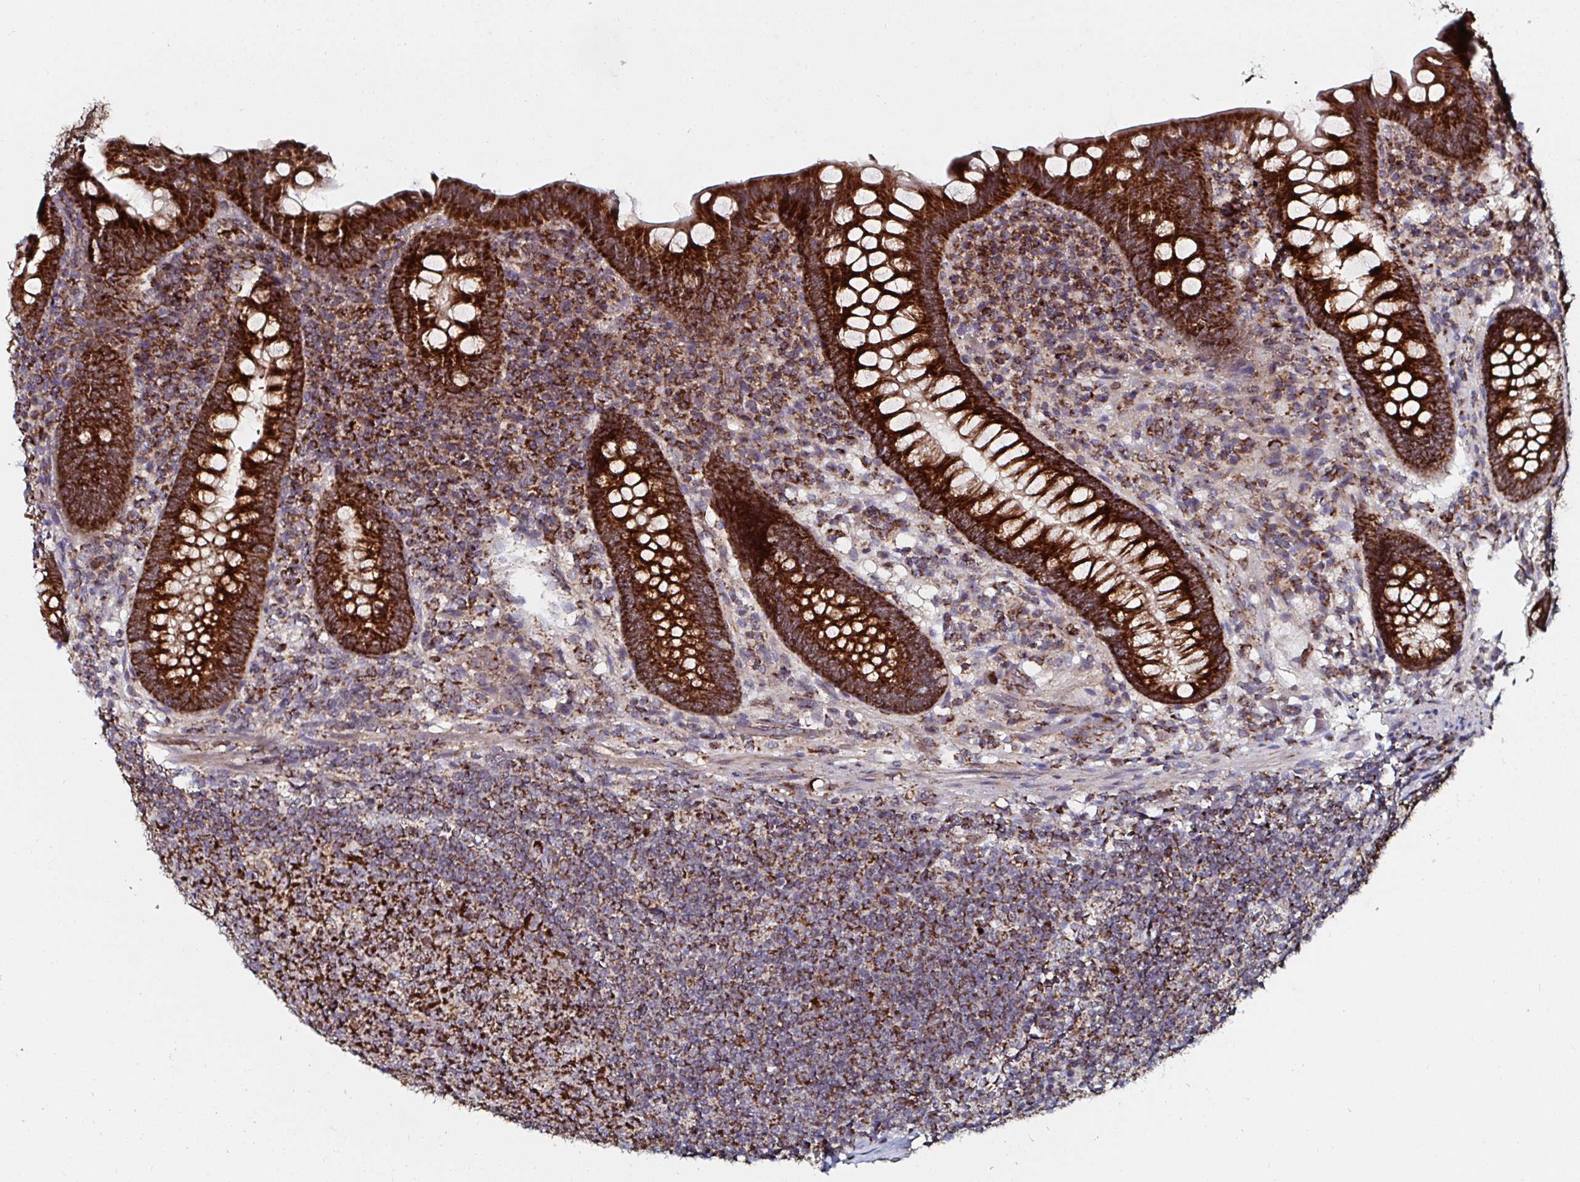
{"staining": {"intensity": "strong", "quantity": ">75%", "location": "cytoplasmic/membranous"}, "tissue": "appendix", "cell_type": "Glandular cells", "image_type": "normal", "snomed": [{"axis": "morphology", "description": "Normal tissue, NOS"}, {"axis": "topography", "description": "Appendix"}], "caption": "Appendix stained with immunohistochemistry displays strong cytoplasmic/membranous staining in about >75% of glandular cells.", "gene": "ATAD3A", "patient": {"sex": "male", "age": 71}}